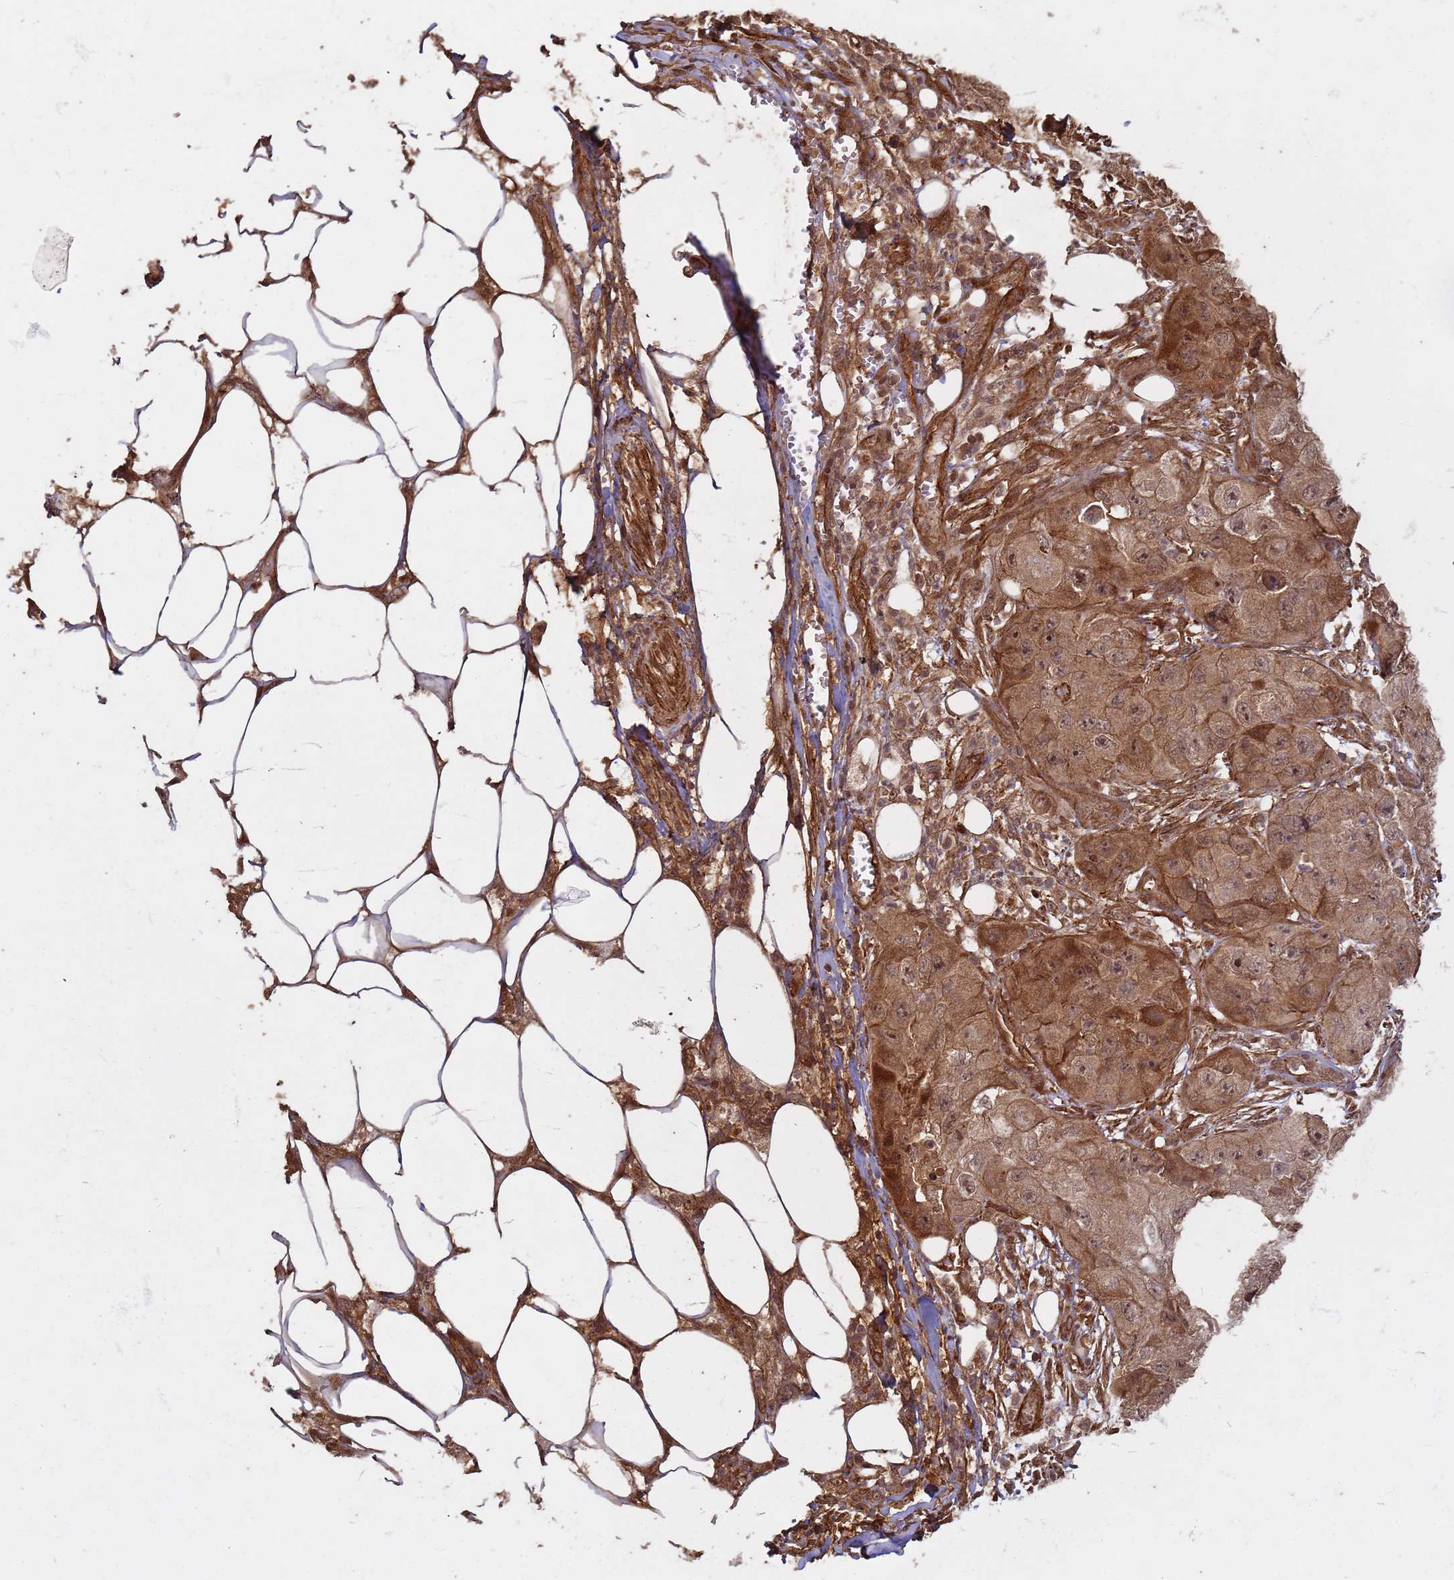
{"staining": {"intensity": "moderate", "quantity": ">75%", "location": "cytoplasmic/membranous,nuclear"}, "tissue": "skin cancer", "cell_type": "Tumor cells", "image_type": "cancer", "snomed": [{"axis": "morphology", "description": "Squamous cell carcinoma, NOS"}, {"axis": "topography", "description": "Skin"}, {"axis": "topography", "description": "Subcutis"}], "caption": "Immunohistochemistry of skin cancer displays medium levels of moderate cytoplasmic/membranous and nuclear staining in approximately >75% of tumor cells.", "gene": "KIF26A", "patient": {"sex": "male", "age": 73}}